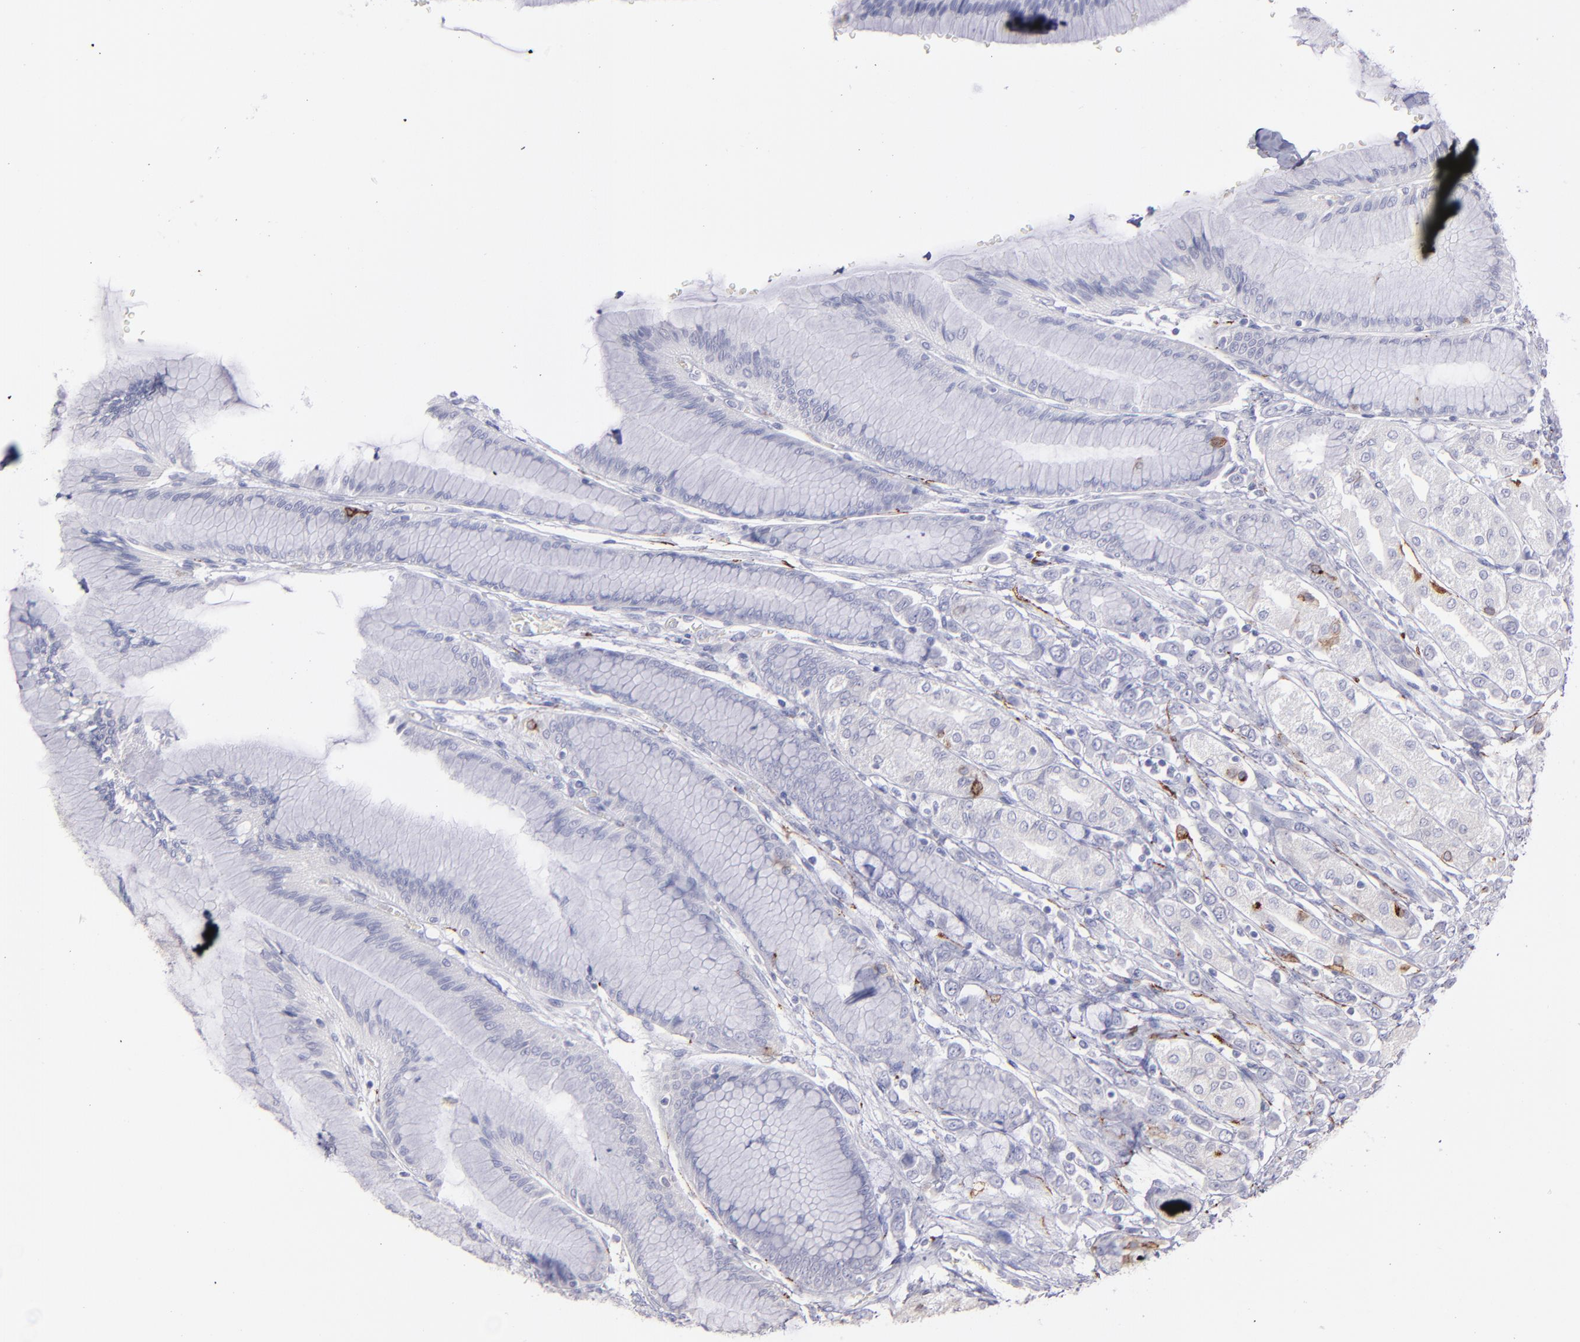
{"staining": {"intensity": "negative", "quantity": "none", "location": "none"}, "tissue": "stomach", "cell_type": "Glandular cells", "image_type": "normal", "snomed": [{"axis": "morphology", "description": "Normal tissue, NOS"}, {"axis": "morphology", "description": "Adenocarcinoma, NOS"}, {"axis": "topography", "description": "Stomach"}, {"axis": "topography", "description": "Stomach, lower"}], "caption": "High power microscopy photomicrograph of an immunohistochemistry (IHC) photomicrograph of unremarkable stomach, revealing no significant staining in glandular cells.", "gene": "SNAP25", "patient": {"sex": "female", "age": 65}}